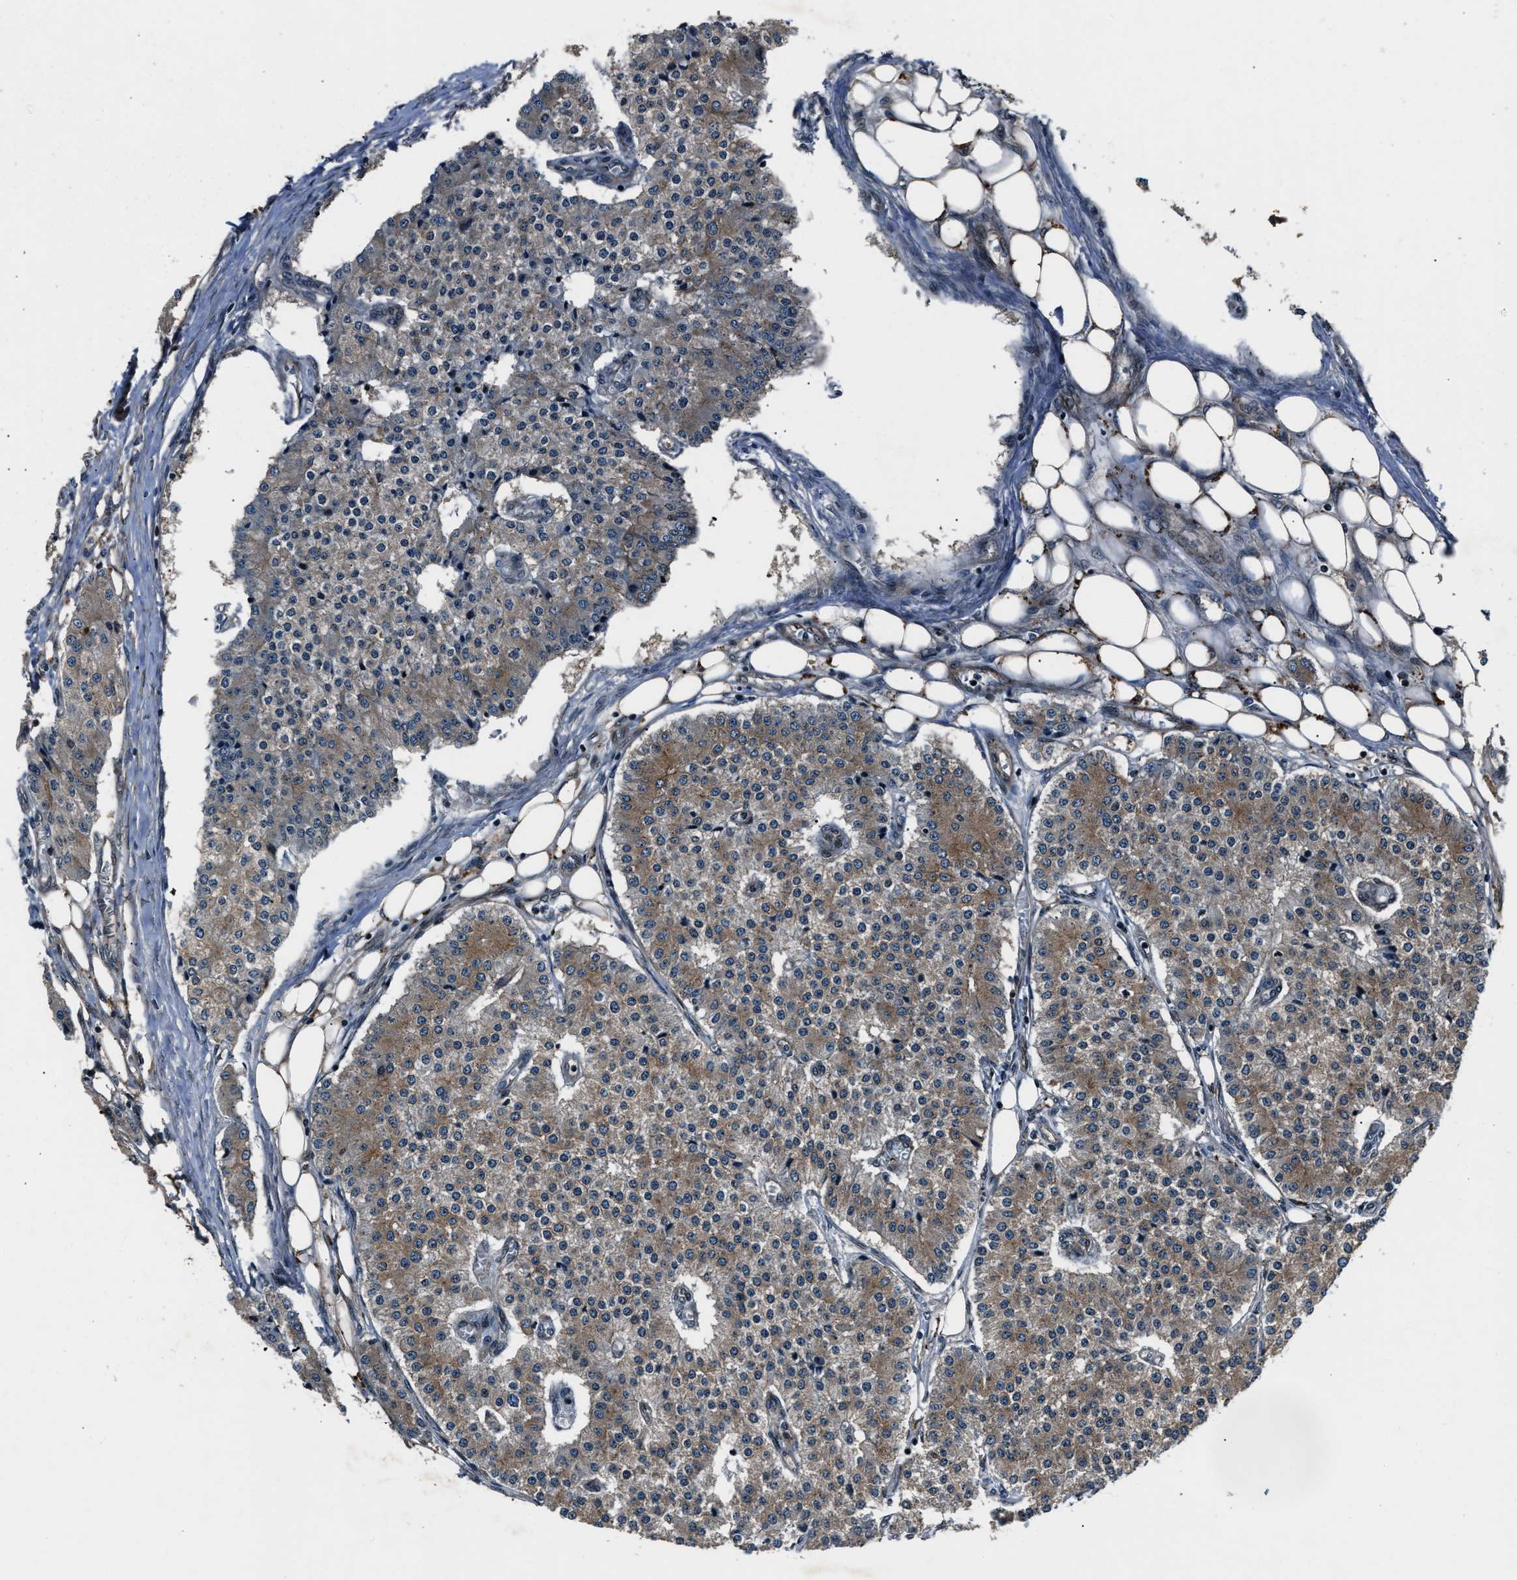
{"staining": {"intensity": "moderate", "quantity": ">75%", "location": "cytoplasmic/membranous"}, "tissue": "carcinoid", "cell_type": "Tumor cells", "image_type": "cancer", "snomed": [{"axis": "morphology", "description": "Carcinoid, malignant, NOS"}, {"axis": "topography", "description": "Colon"}], "caption": "Immunohistochemistry (IHC) micrograph of neoplastic tissue: human carcinoid (malignant) stained using immunohistochemistry (IHC) demonstrates medium levels of moderate protein expression localized specifically in the cytoplasmic/membranous of tumor cells, appearing as a cytoplasmic/membranous brown color.", "gene": "DYNC2I1", "patient": {"sex": "female", "age": 52}}